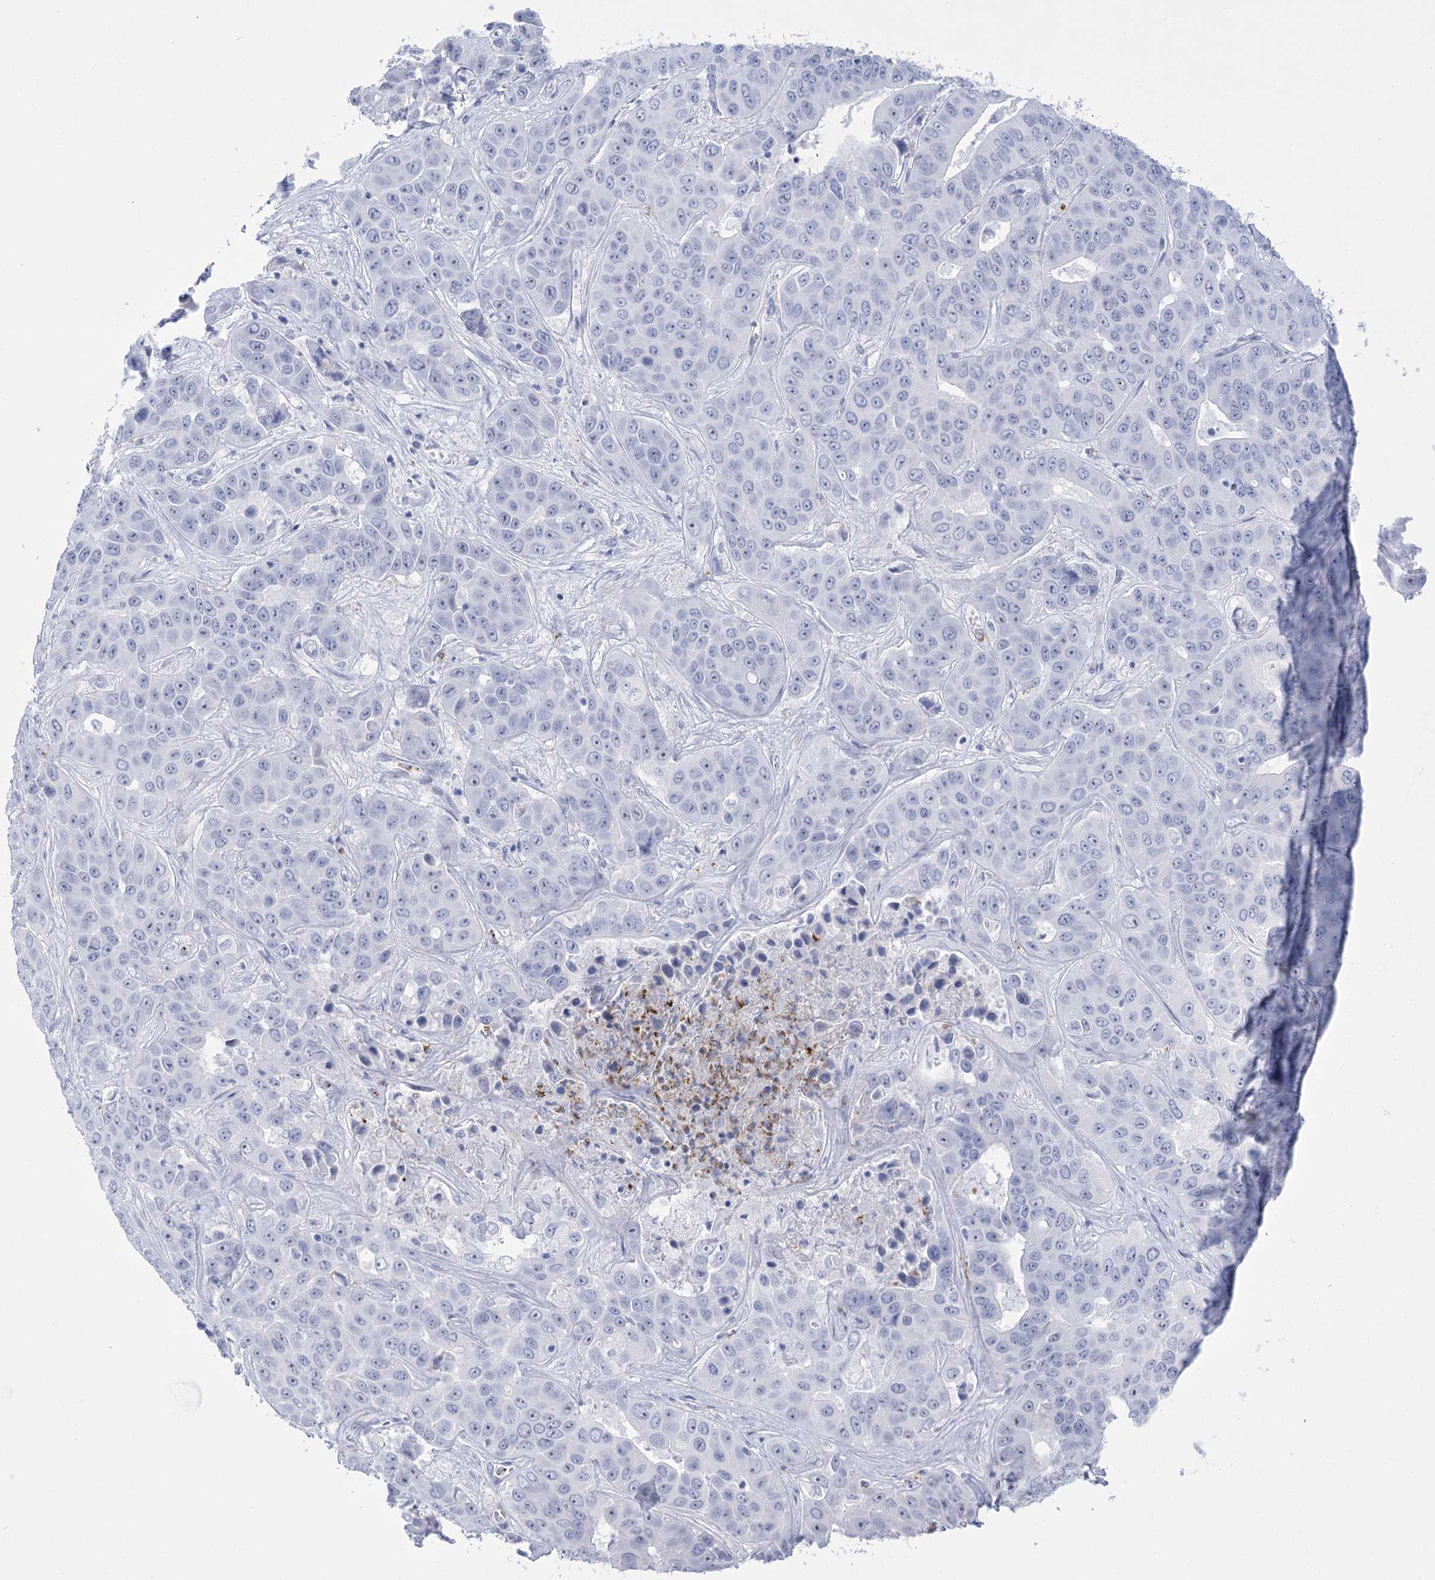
{"staining": {"intensity": "negative", "quantity": "none", "location": "none"}, "tissue": "liver cancer", "cell_type": "Tumor cells", "image_type": "cancer", "snomed": [{"axis": "morphology", "description": "Cholangiocarcinoma"}, {"axis": "topography", "description": "Liver"}], "caption": "A high-resolution image shows IHC staining of cholangiocarcinoma (liver), which shows no significant staining in tumor cells.", "gene": "HORMAD1", "patient": {"sex": "female", "age": 52}}